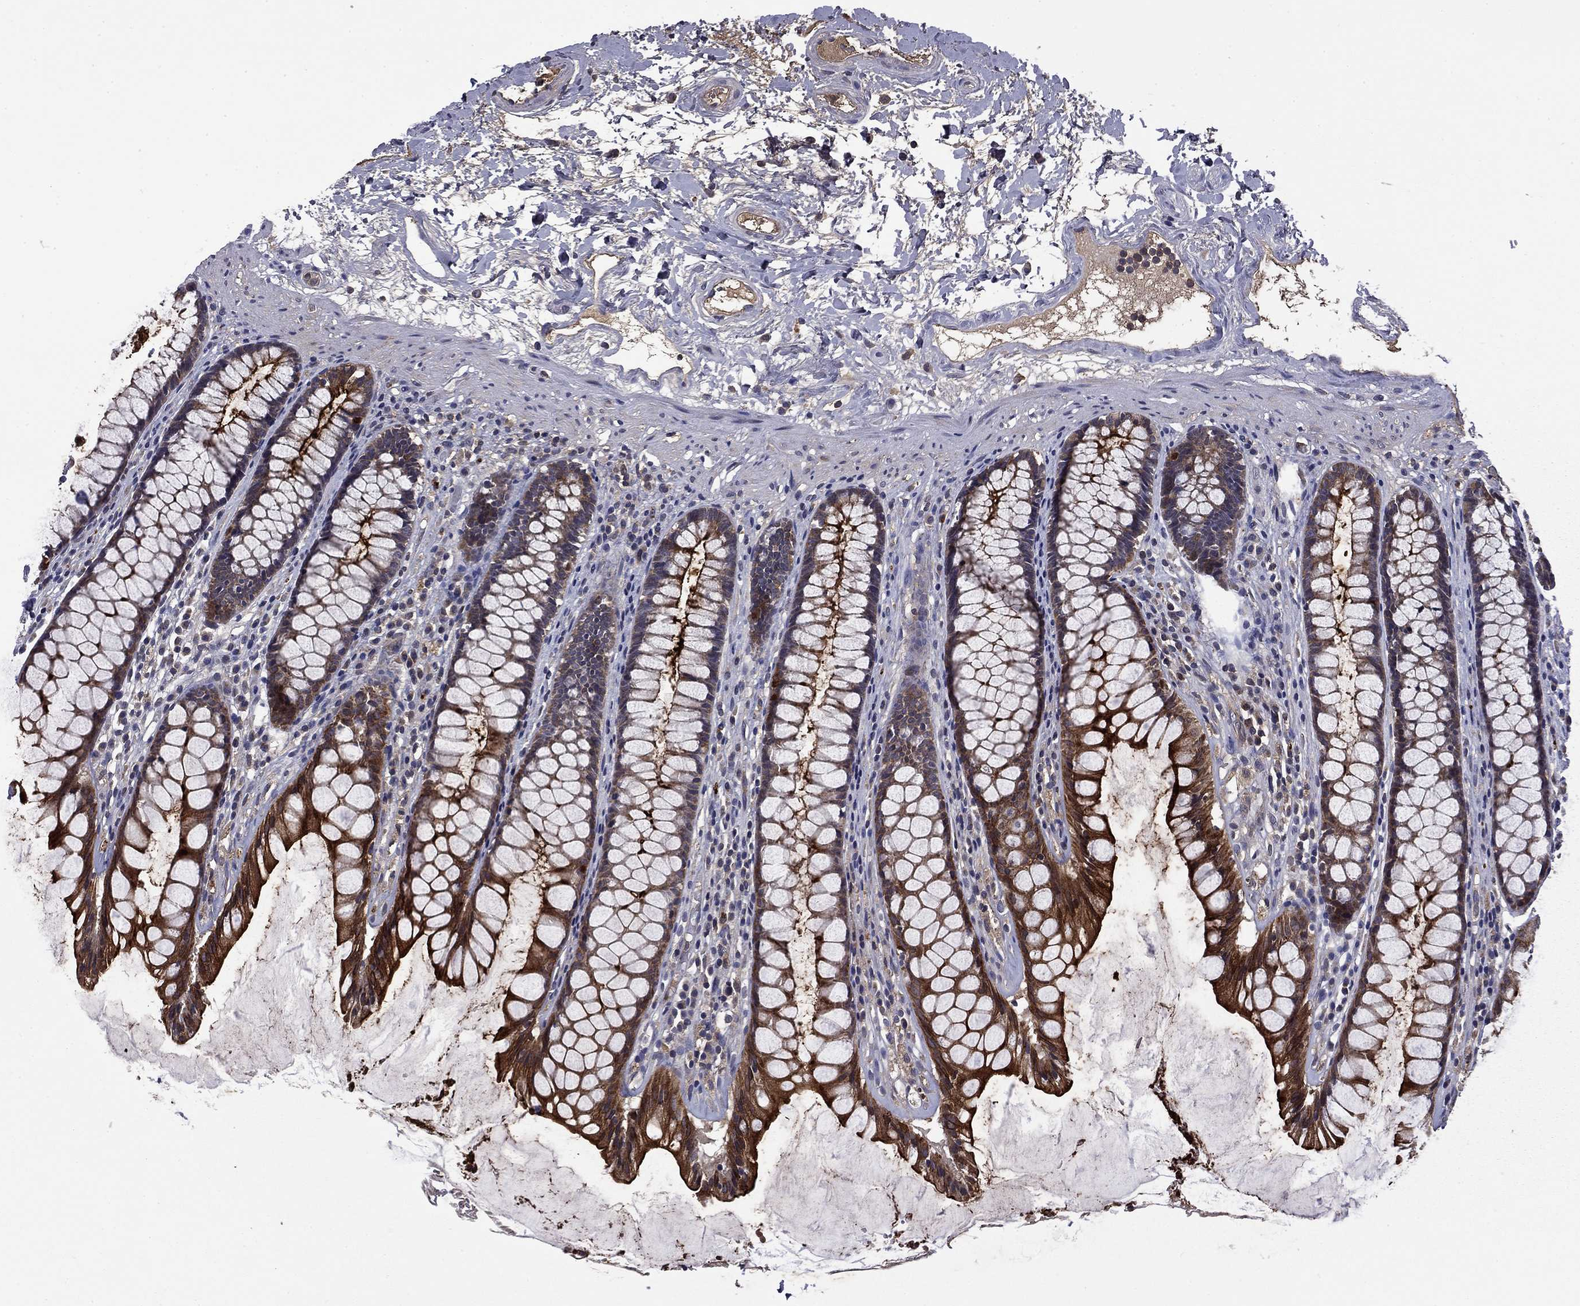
{"staining": {"intensity": "strong", "quantity": "25%-75%", "location": "cytoplasmic/membranous"}, "tissue": "rectum", "cell_type": "Glandular cells", "image_type": "normal", "snomed": [{"axis": "morphology", "description": "Normal tissue, NOS"}, {"axis": "topography", "description": "Rectum"}], "caption": "IHC (DAB) staining of benign human rectum shows strong cytoplasmic/membranous protein expression in about 25%-75% of glandular cells. The staining was performed using DAB, with brown indicating positive protein expression. Nuclei are stained blue with hematoxylin.", "gene": "CEACAM7", "patient": {"sex": "male", "age": 72}}